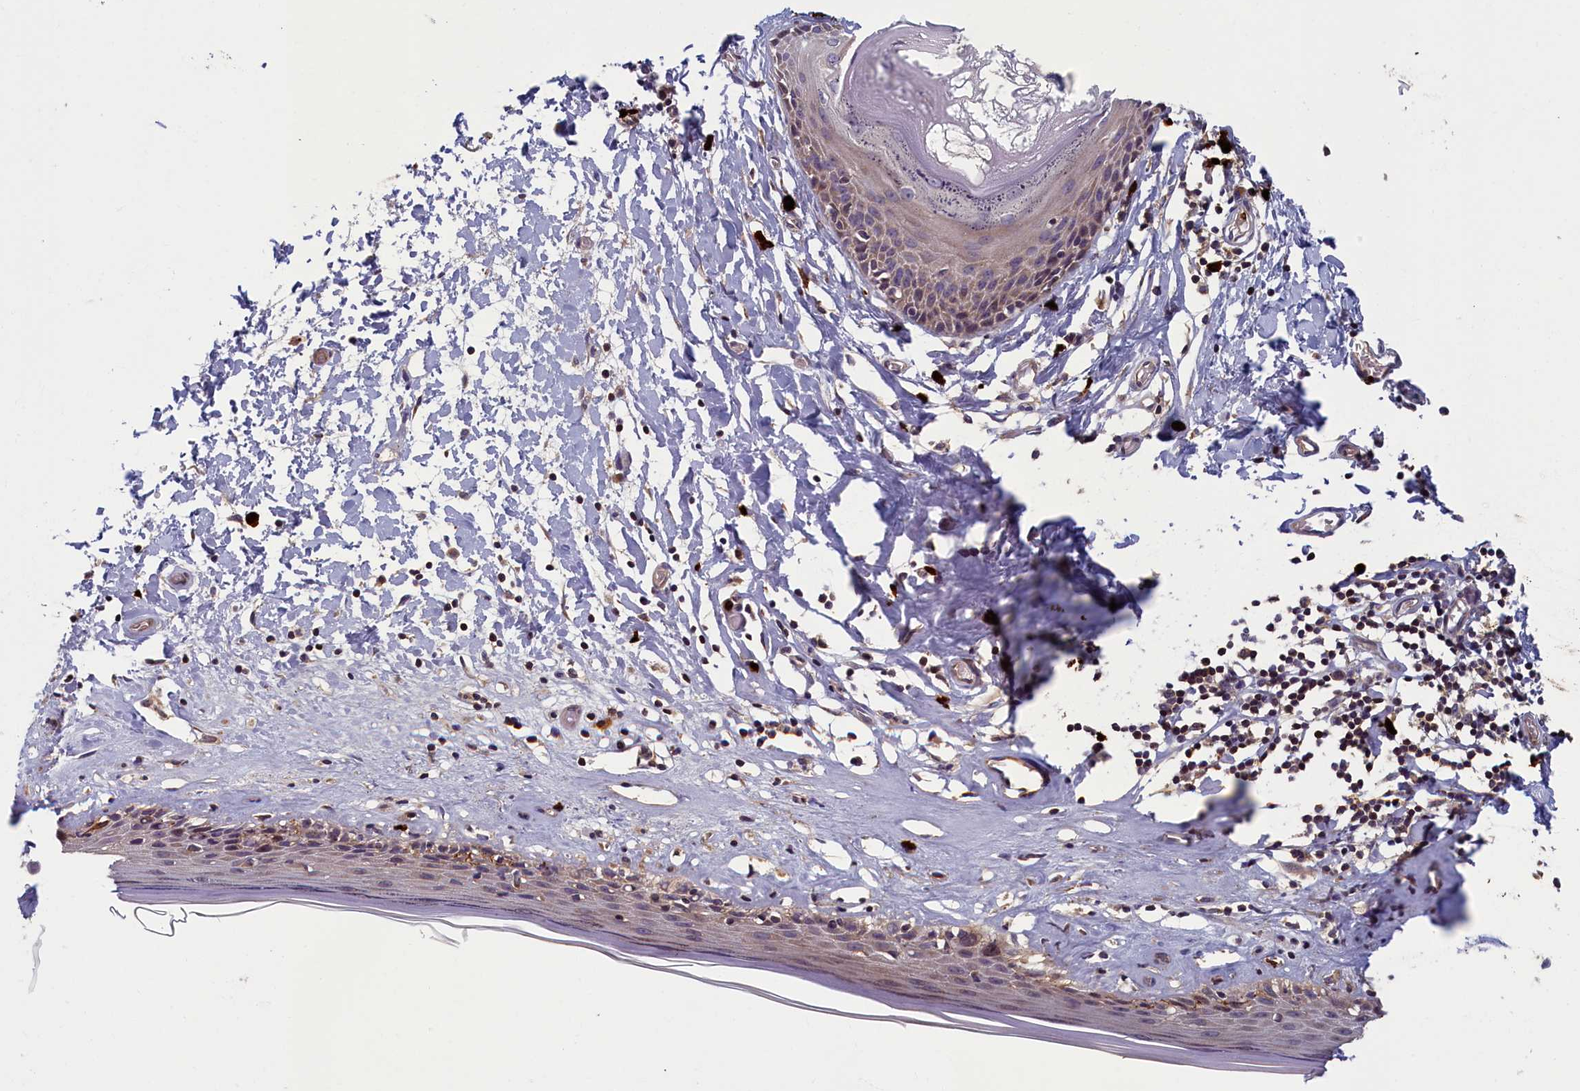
{"staining": {"intensity": "moderate", "quantity": "25%-75%", "location": "cytoplasmic/membranous"}, "tissue": "skin", "cell_type": "Epidermal cells", "image_type": "normal", "snomed": [{"axis": "morphology", "description": "Normal tissue, NOS"}, {"axis": "topography", "description": "Adipose tissue"}, {"axis": "topography", "description": "Vascular tissue"}, {"axis": "topography", "description": "Vulva"}, {"axis": "topography", "description": "Peripheral nerve tissue"}], "caption": "Immunohistochemistry of benign human skin shows medium levels of moderate cytoplasmic/membranous expression in approximately 25%-75% of epidermal cells. (DAB (3,3'-diaminobenzidine) = brown stain, brightfield microscopy at high magnification).", "gene": "TNK2", "patient": {"sex": "female", "age": 86}}